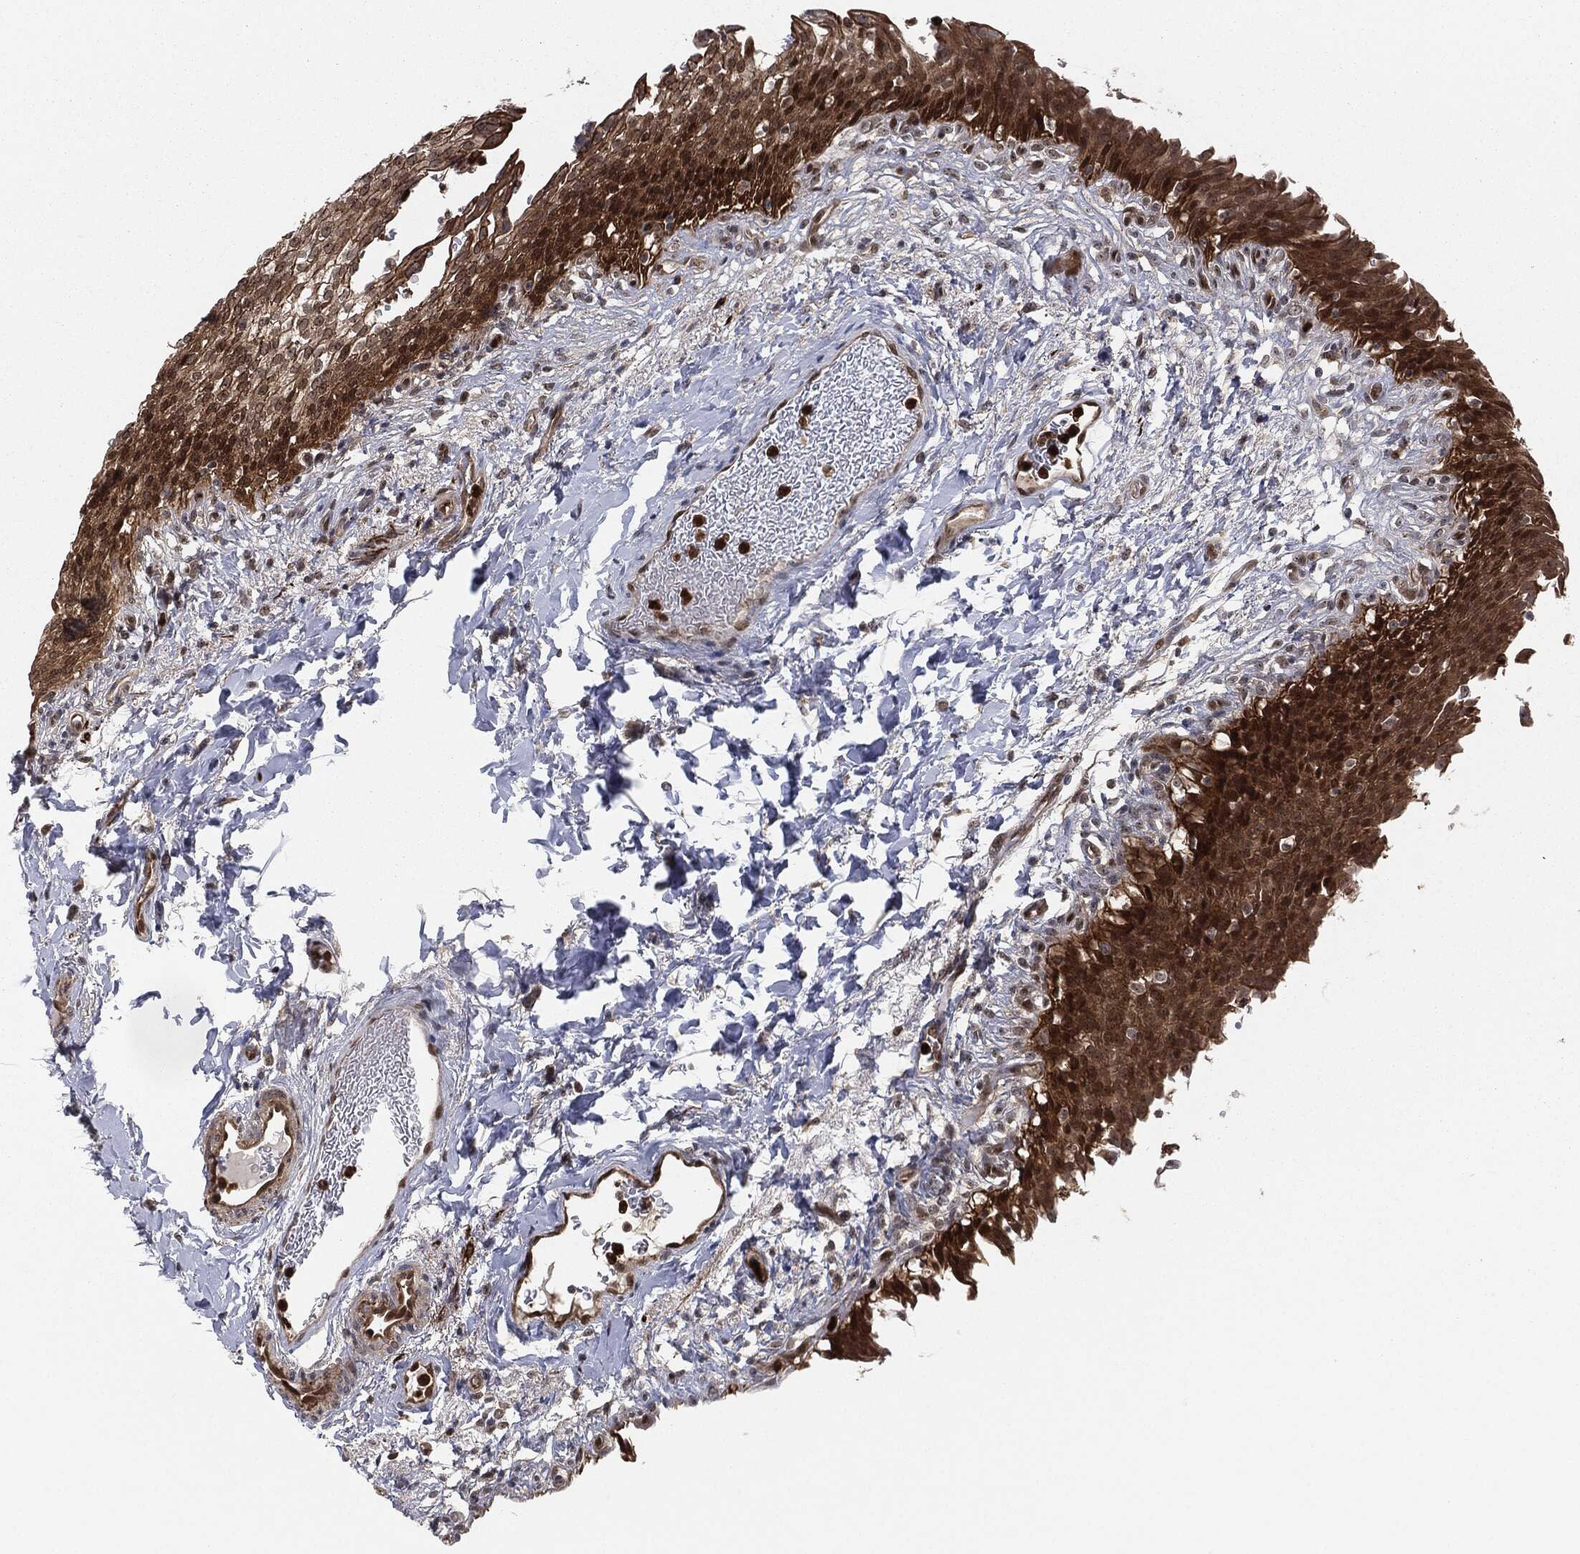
{"staining": {"intensity": "moderate", "quantity": ">75%", "location": "cytoplasmic/membranous"}, "tissue": "urinary bladder", "cell_type": "Urothelial cells", "image_type": "normal", "snomed": [{"axis": "morphology", "description": "Normal tissue, NOS"}, {"axis": "topography", "description": "Urinary bladder"}], "caption": "Urinary bladder stained for a protein displays moderate cytoplasmic/membranous positivity in urothelial cells. (Stains: DAB (3,3'-diaminobenzidine) in brown, nuclei in blue, Microscopy: brightfield microscopy at high magnification).", "gene": "CAPRIN2", "patient": {"sex": "female", "age": 60}}